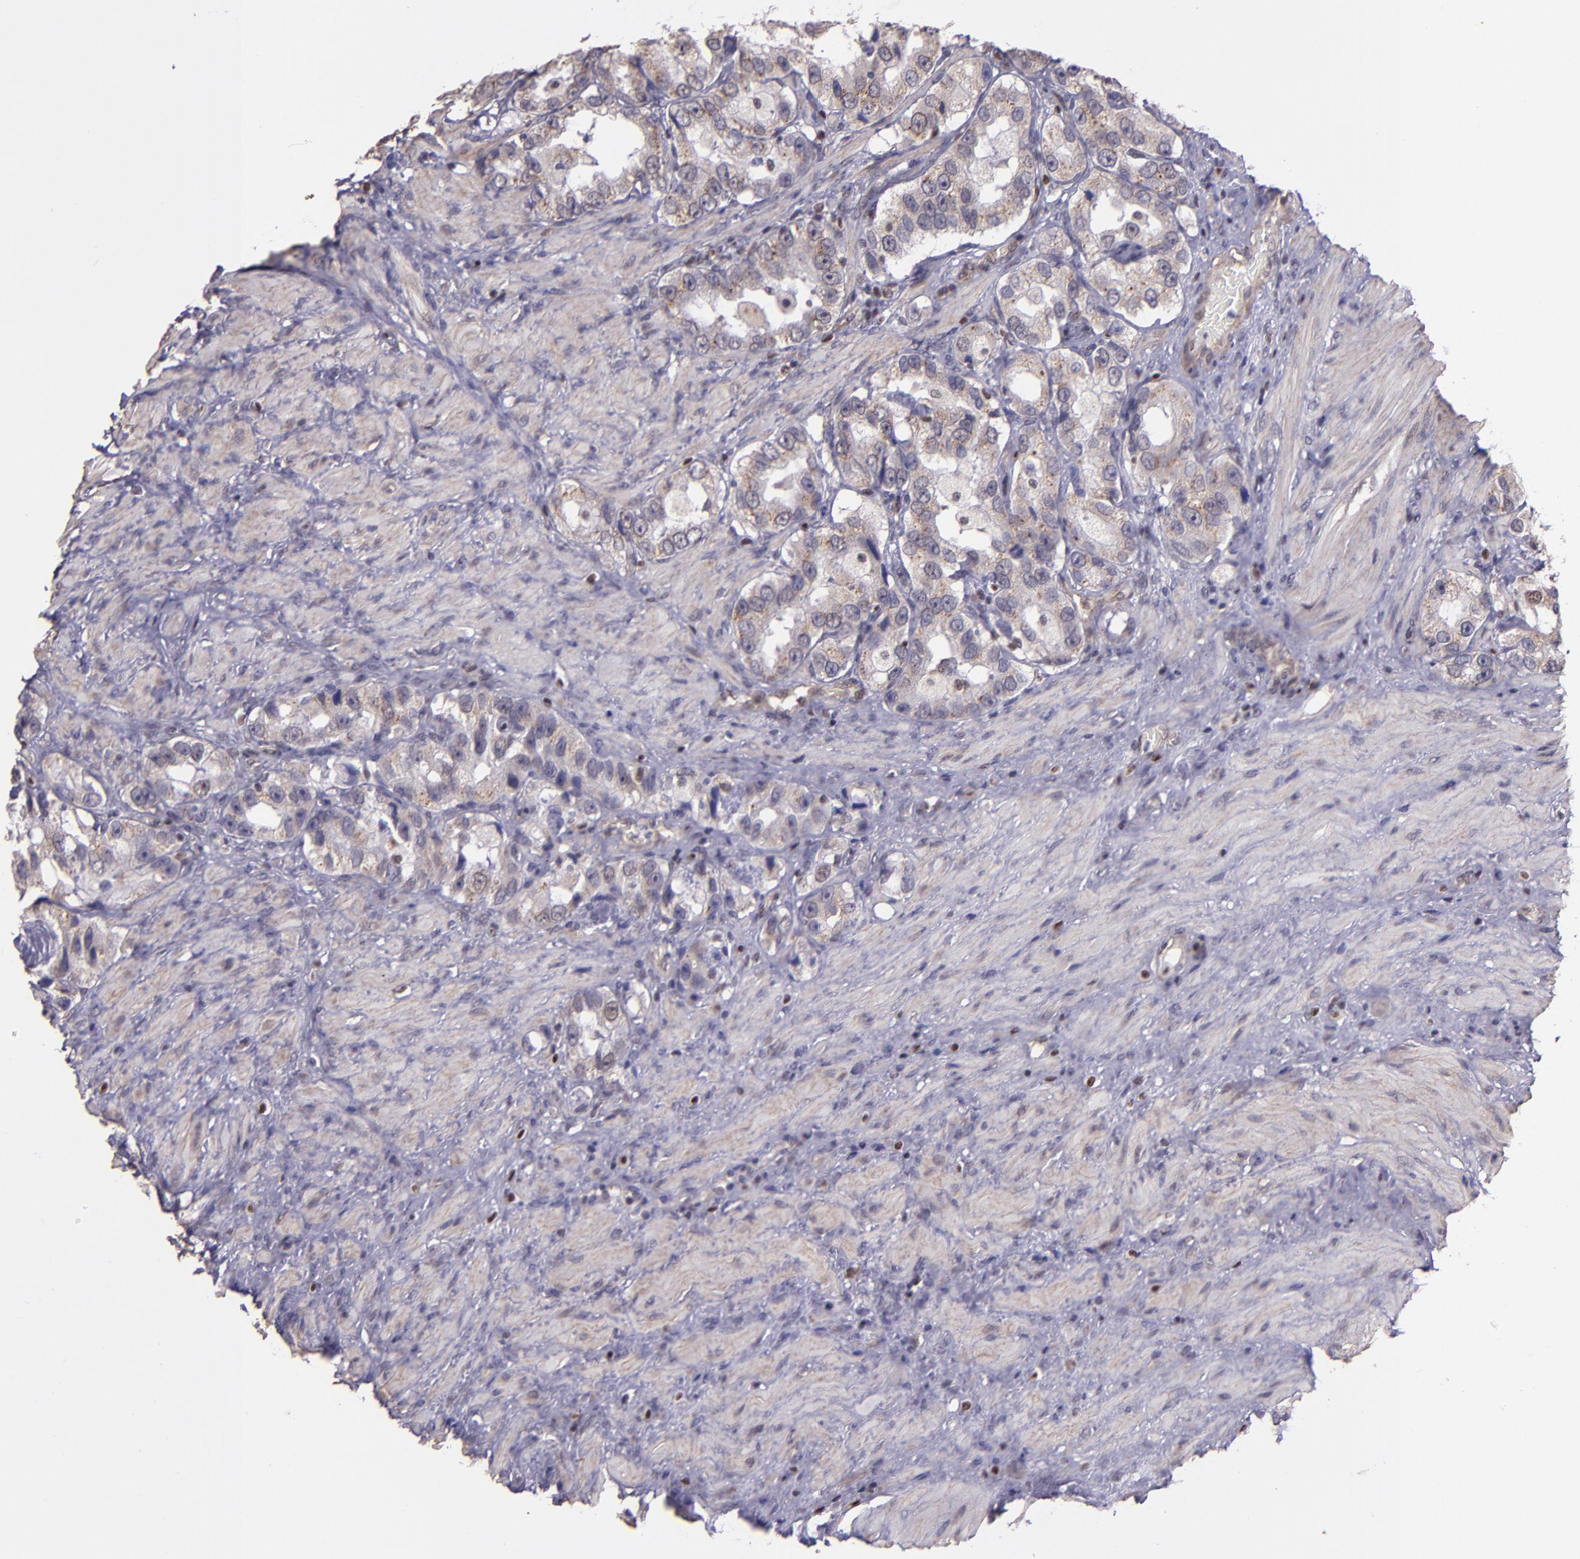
{"staining": {"intensity": "weak", "quantity": "25%-75%", "location": "cytoplasmic/membranous"}, "tissue": "prostate cancer", "cell_type": "Tumor cells", "image_type": "cancer", "snomed": [{"axis": "morphology", "description": "Adenocarcinoma, High grade"}, {"axis": "topography", "description": "Prostate"}], "caption": "Approximately 25%-75% of tumor cells in human prostate cancer (high-grade adenocarcinoma) display weak cytoplasmic/membranous protein positivity as visualized by brown immunohistochemical staining.", "gene": "ELF1", "patient": {"sex": "male", "age": 63}}